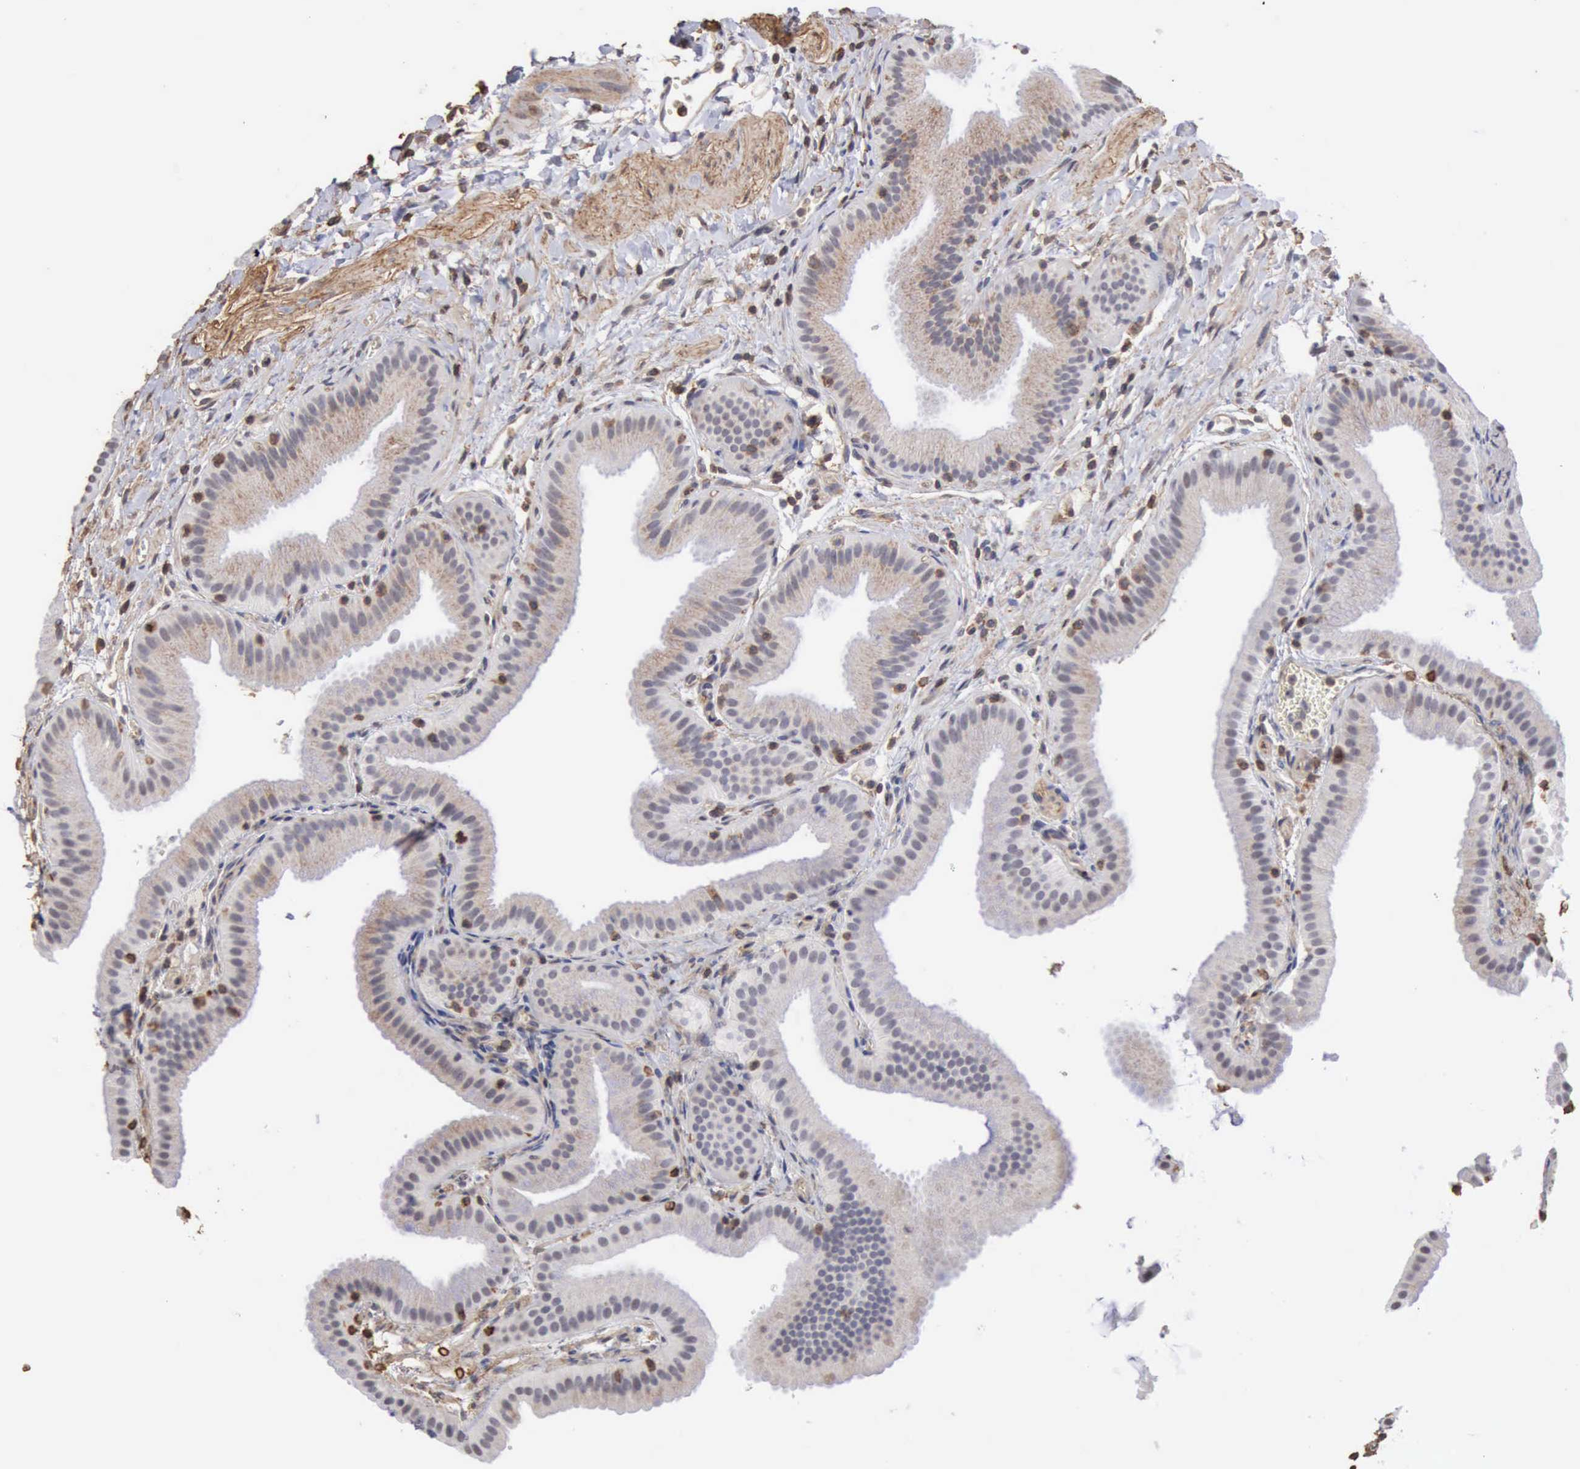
{"staining": {"intensity": "weak", "quantity": "25%-75%", "location": "cytoplasmic/membranous"}, "tissue": "gallbladder", "cell_type": "Glandular cells", "image_type": "normal", "snomed": [{"axis": "morphology", "description": "Normal tissue, NOS"}, {"axis": "topography", "description": "Gallbladder"}], "caption": "A photomicrograph of human gallbladder stained for a protein shows weak cytoplasmic/membranous brown staining in glandular cells.", "gene": "GPR101", "patient": {"sex": "female", "age": 63}}